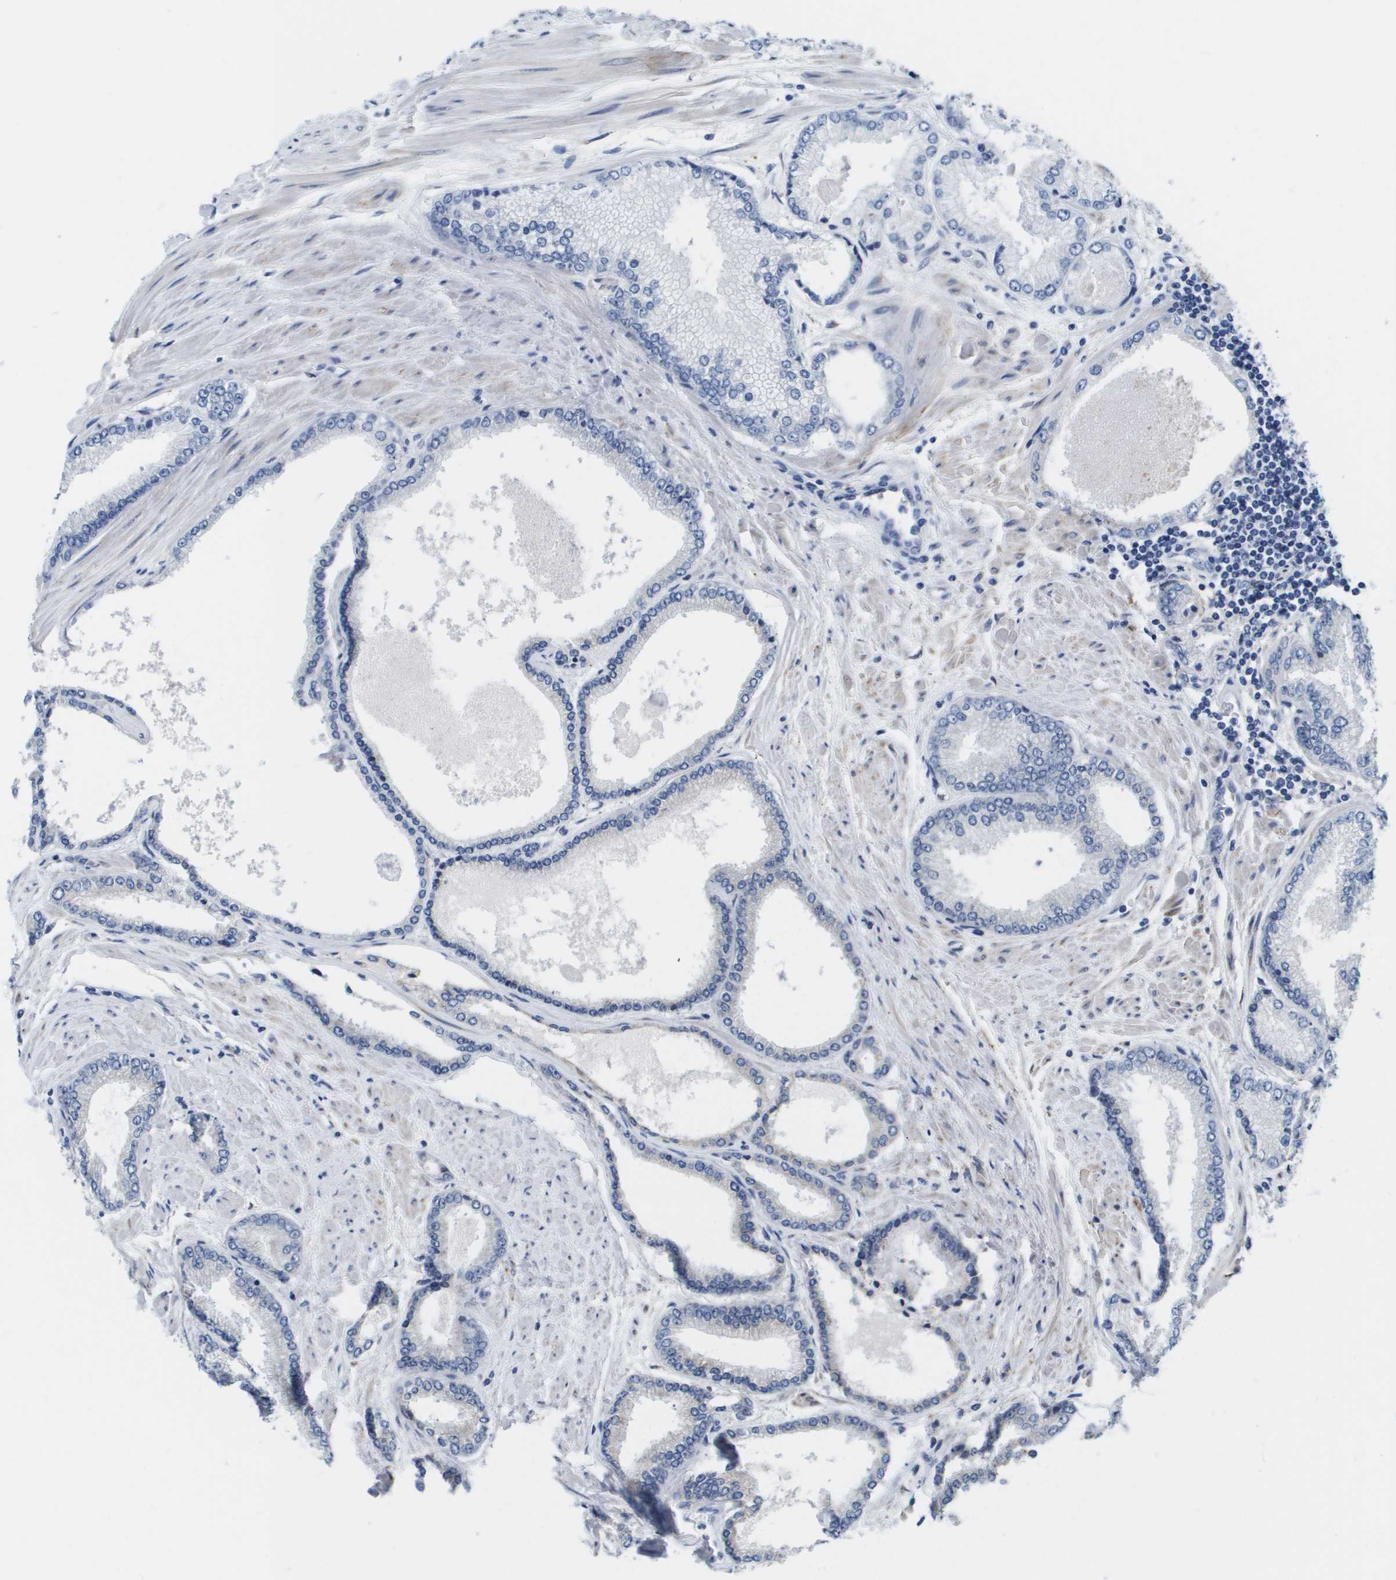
{"staining": {"intensity": "negative", "quantity": "none", "location": "none"}, "tissue": "prostate cancer", "cell_type": "Tumor cells", "image_type": "cancer", "snomed": [{"axis": "morphology", "description": "Adenocarcinoma, High grade"}, {"axis": "topography", "description": "Prostate"}], "caption": "Tumor cells are negative for brown protein staining in prostate cancer (high-grade adenocarcinoma).", "gene": "ST3GAL2", "patient": {"sex": "male", "age": 61}}